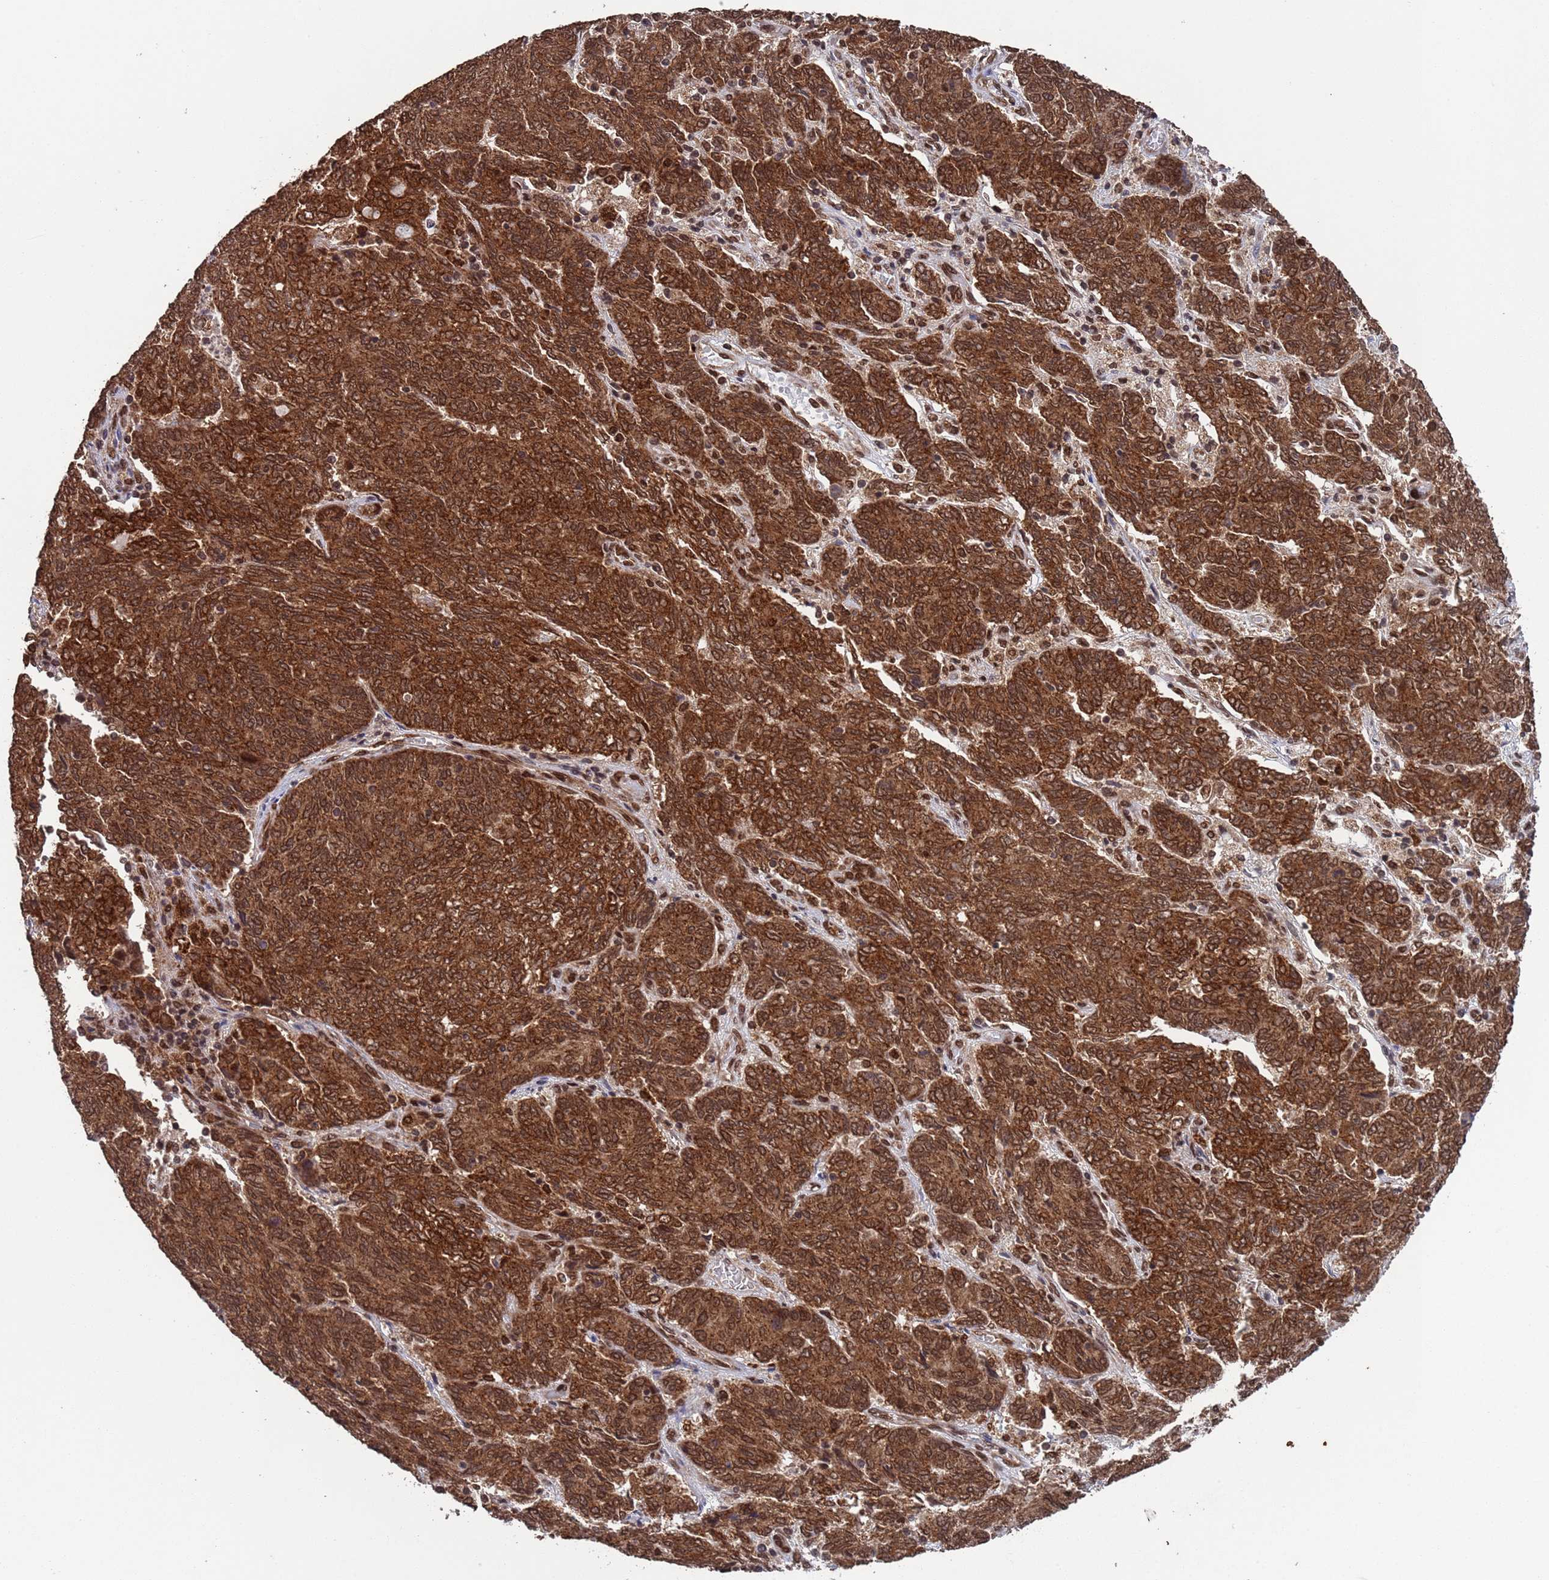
{"staining": {"intensity": "moderate", "quantity": ">75%", "location": "cytoplasmic/membranous,nuclear"}, "tissue": "endometrial cancer", "cell_type": "Tumor cells", "image_type": "cancer", "snomed": [{"axis": "morphology", "description": "Adenocarcinoma, NOS"}, {"axis": "topography", "description": "Endometrium"}], "caption": "Moderate cytoplasmic/membranous and nuclear staining is appreciated in about >75% of tumor cells in endometrial adenocarcinoma. (IHC, brightfield microscopy, high magnification).", "gene": "FUBP3", "patient": {"sex": "female", "age": 80}}